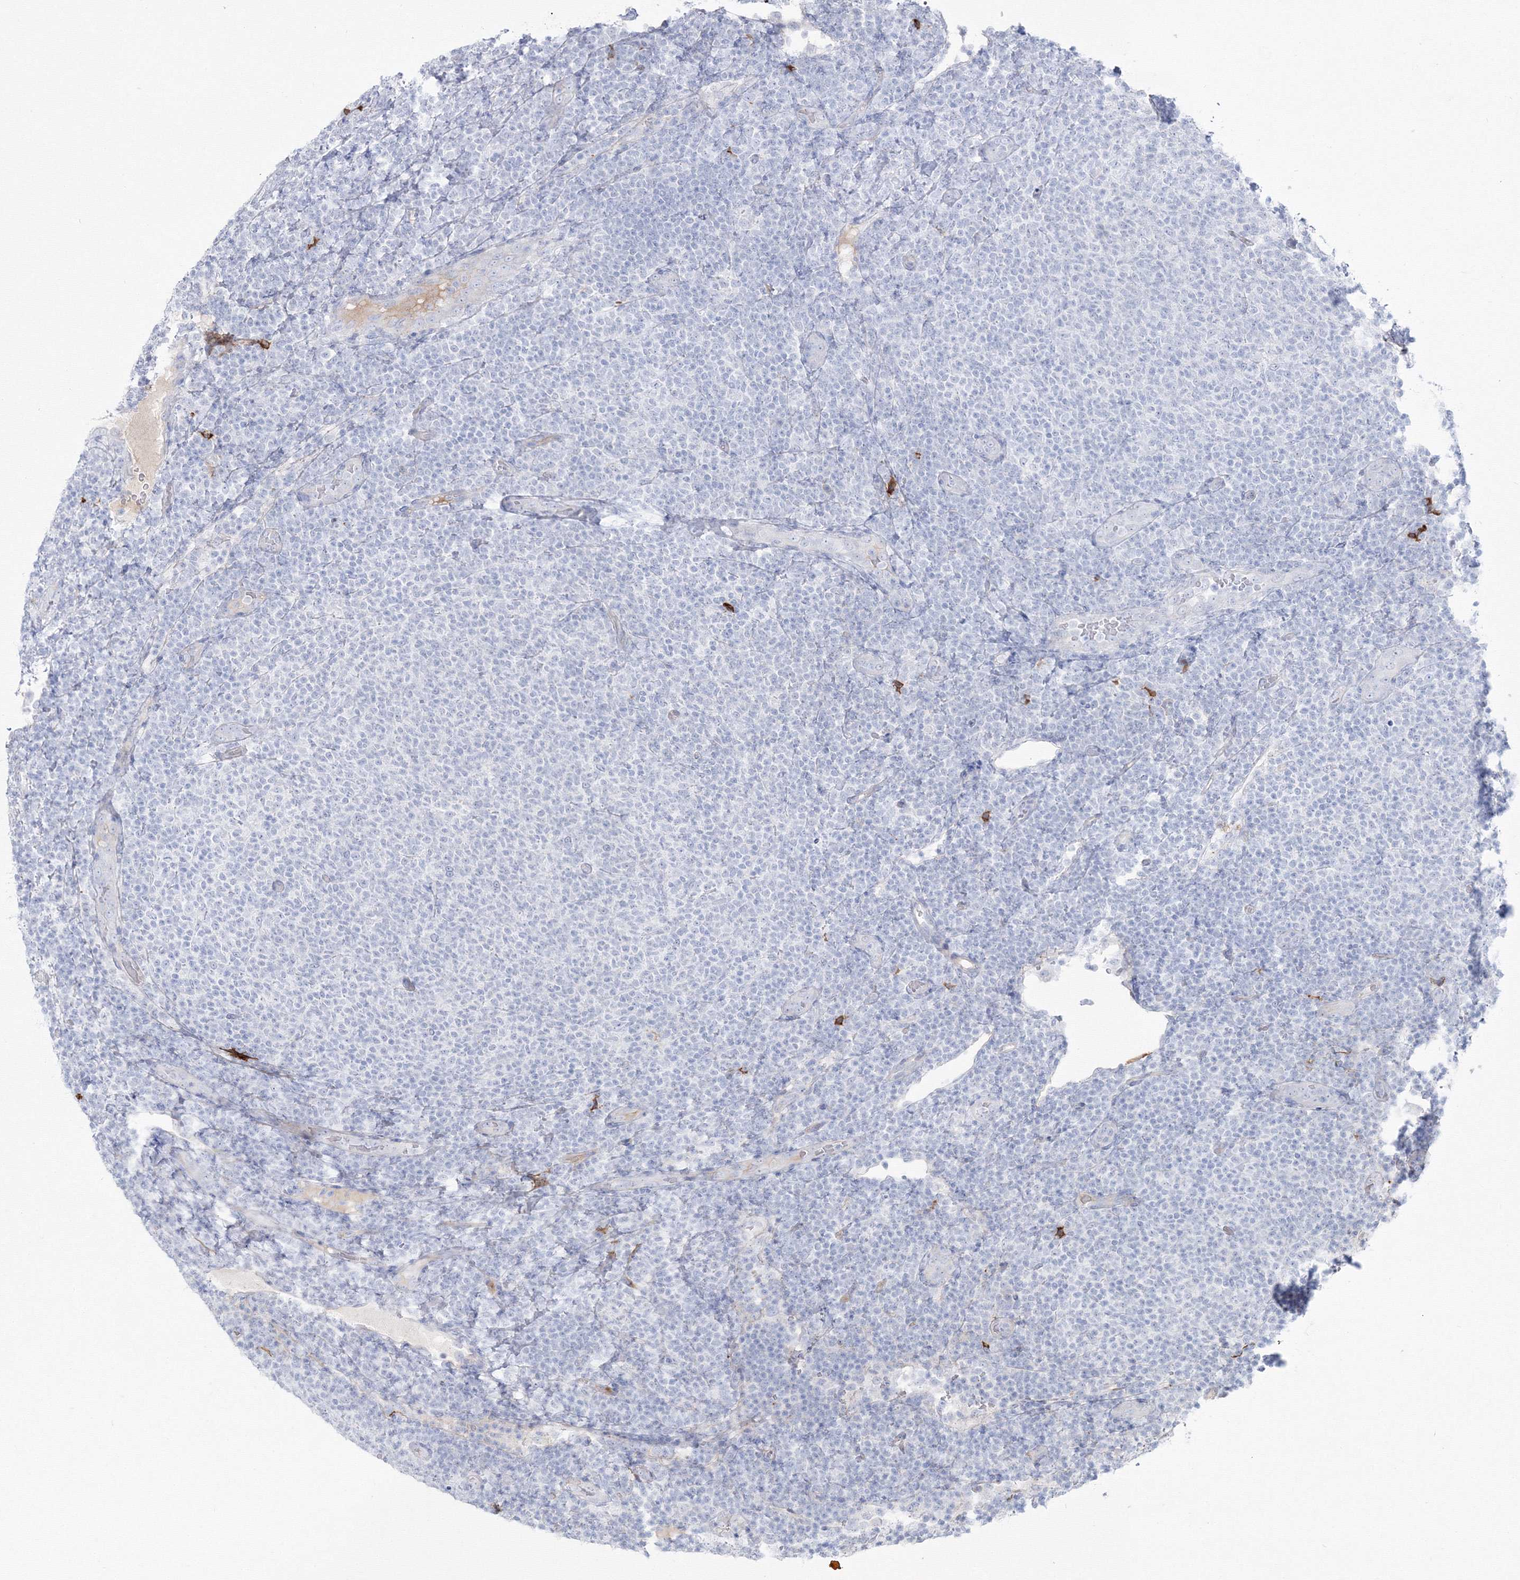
{"staining": {"intensity": "negative", "quantity": "none", "location": "none"}, "tissue": "lymphoma", "cell_type": "Tumor cells", "image_type": "cancer", "snomed": [{"axis": "morphology", "description": "Malignant lymphoma, non-Hodgkin's type, Low grade"}, {"axis": "topography", "description": "Lymph node"}], "caption": "Image shows no protein staining in tumor cells of lymphoma tissue.", "gene": "HYAL2", "patient": {"sex": "male", "age": 66}}